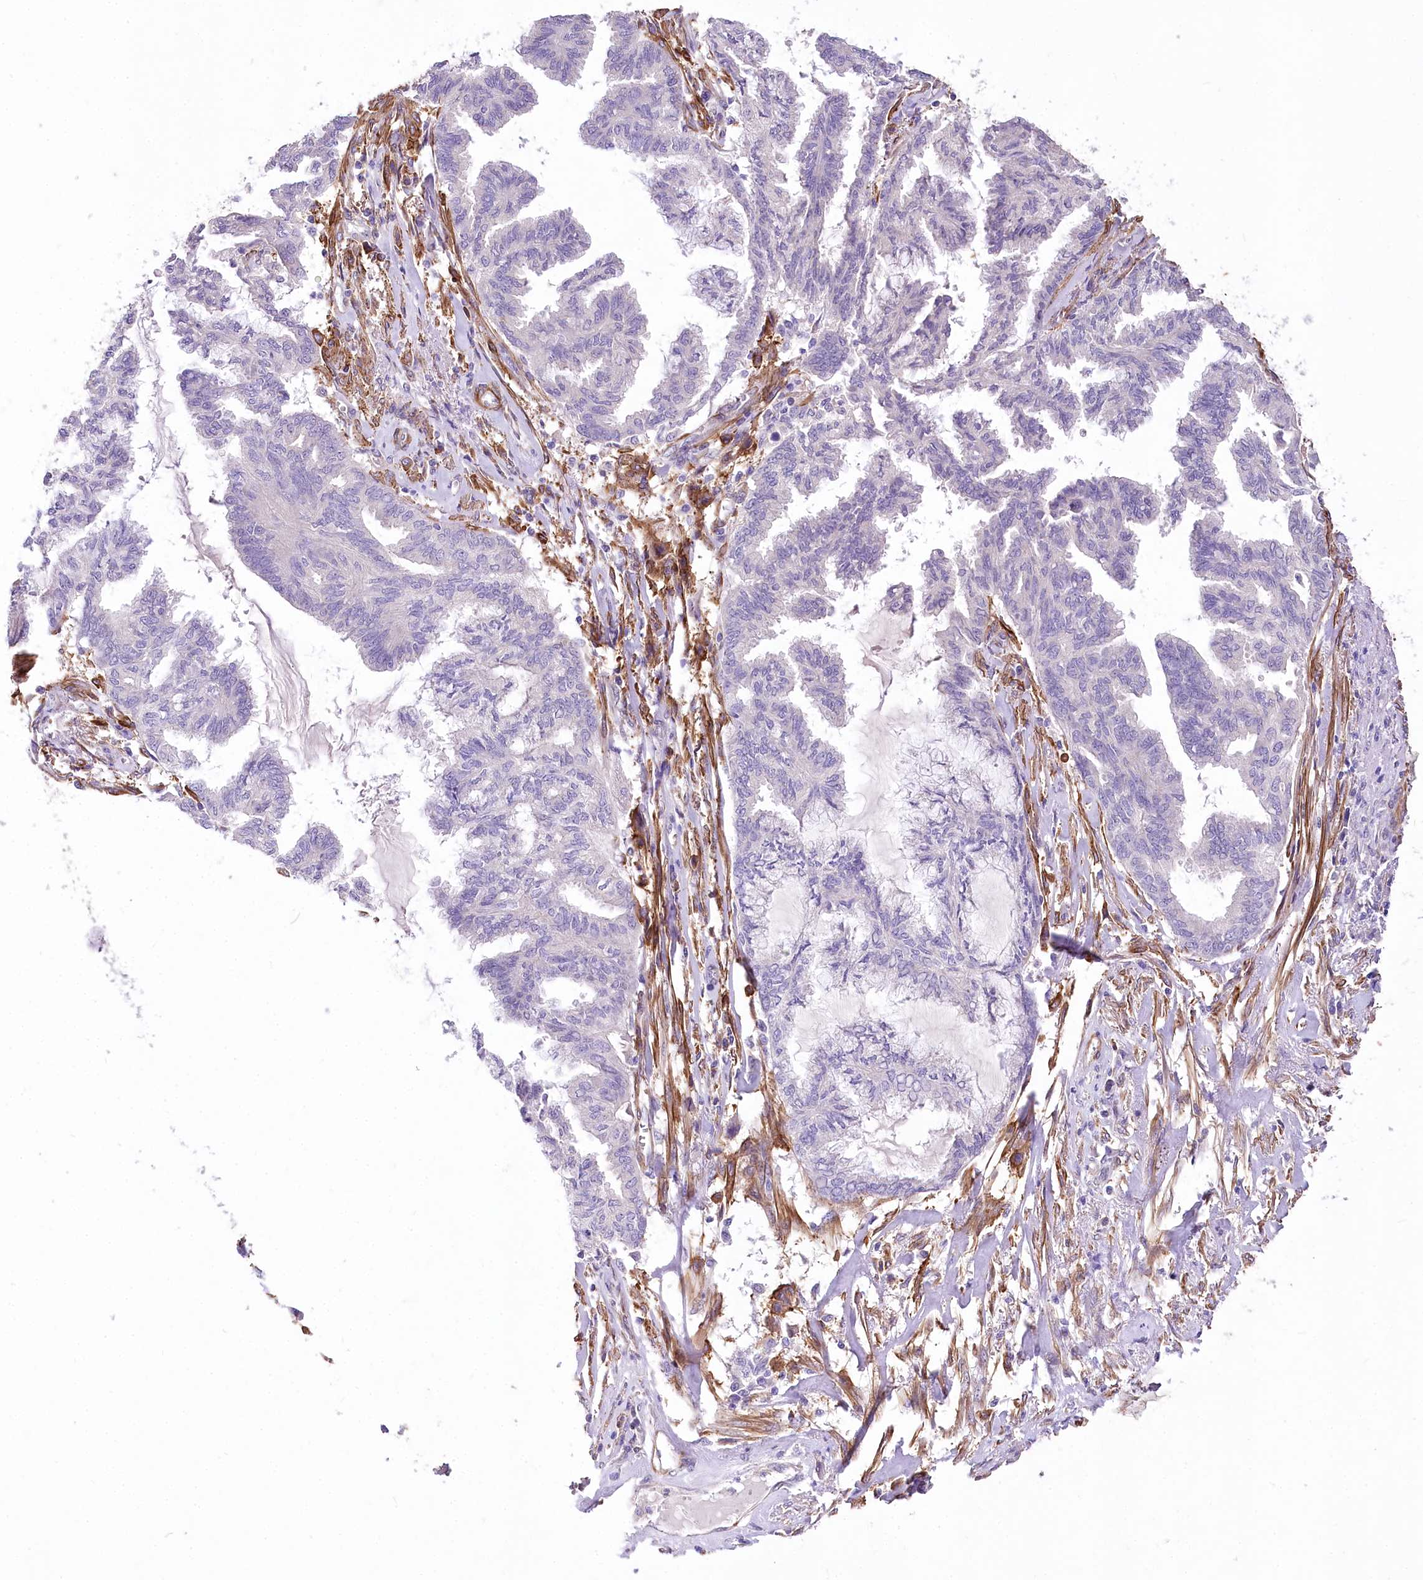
{"staining": {"intensity": "negative", "quantity": "none", "location": "none"}, "tissue": "endometrial cancer", "cell_type": "Tumor cells", "image_type": "cancer", "snomed": [{"axis": "morphology", "description": "Adenocarcinoma, NOS"}, {"axis": "topography", "description": "Endometrium"}], "caption": "An image of endometrial cancer stained for a protein shows no brown staining in tumor cells.", "gene": "RDH16", "patient": {"sex": "female", "age": 86}}